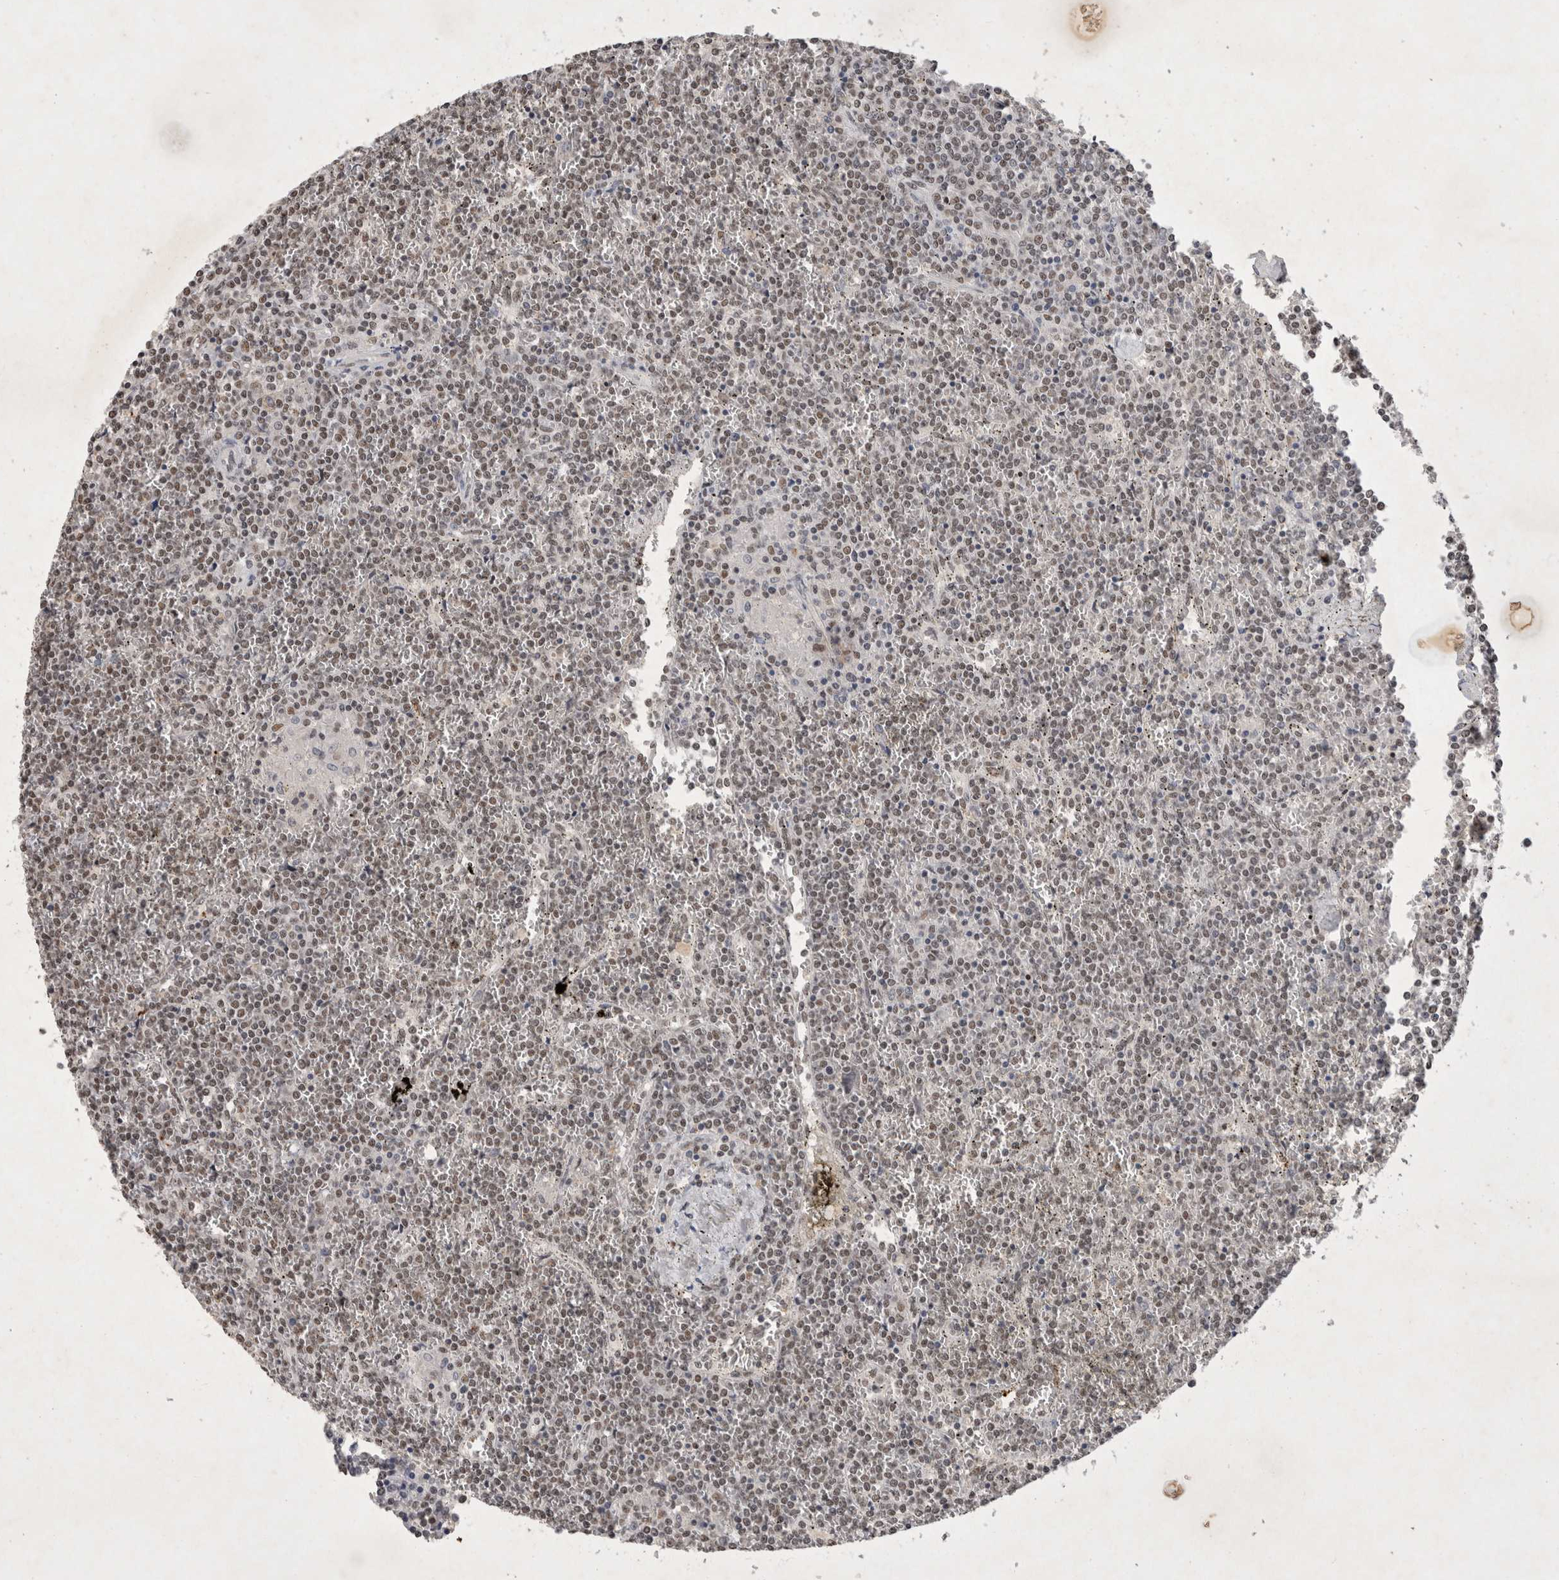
{"staining": {"intensity": "weak", "quantity": ">75%", "location": "nuclear"}, "tissue": "lymphoma", "cell_type": "Tumor cells", "image_type": "cancer", "snomed": [{"axis": "morphology", "description": "Malignant lymphoma, non-Hodgkin's type, Low grade"}, {"axis": "topography", "description": "Spleen"}], "caption": "A histopathology image showing weak nuclear positivity in about >75% of tumor cells in malignant lymphoma, non-Hodgkin's type (low-grade), as visualized by brown immunohistochemical staining.", "gene": "XRCC5", "patient": {"sex": "female", "age": 19}}